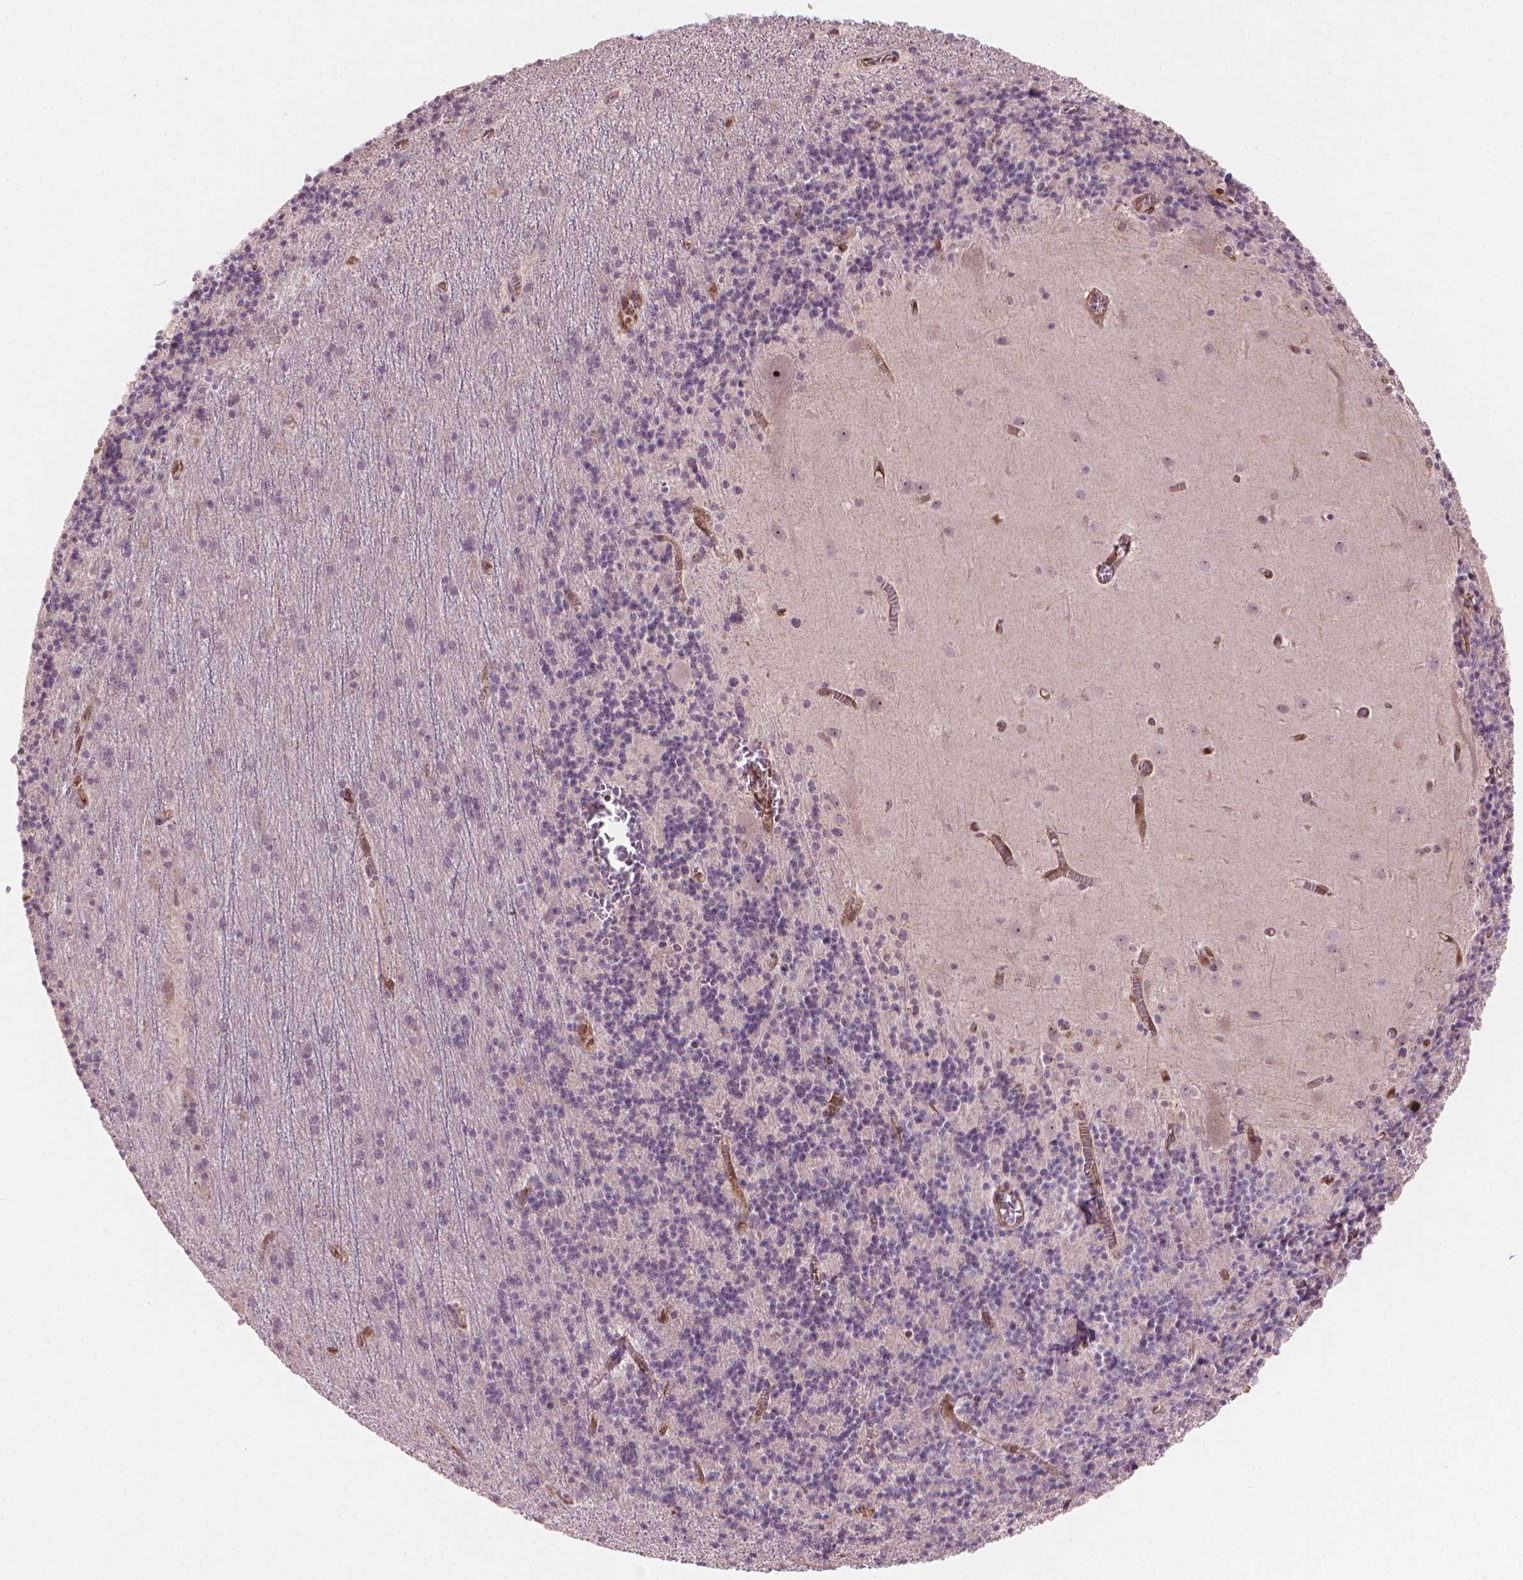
{"staining": {"intensity": "negative", "quantity": "none", "location": "none"}, "tissue": "cerebellum", "cell_type": "Cells in granular layer", "image_type": "normal", "snomed": [{"axis": "morphology", "description": "Normal tissue, NOS"}, {"axis": "topography", "description": "Cerebellum"}], "caption": "There is no significant staining in cells in granular layer of cerebellum. (DAB immunohistochemistry with hematoxylin counter stain).", "gene": "SMC2", "patient": {"sex": "male", "age": 70}}